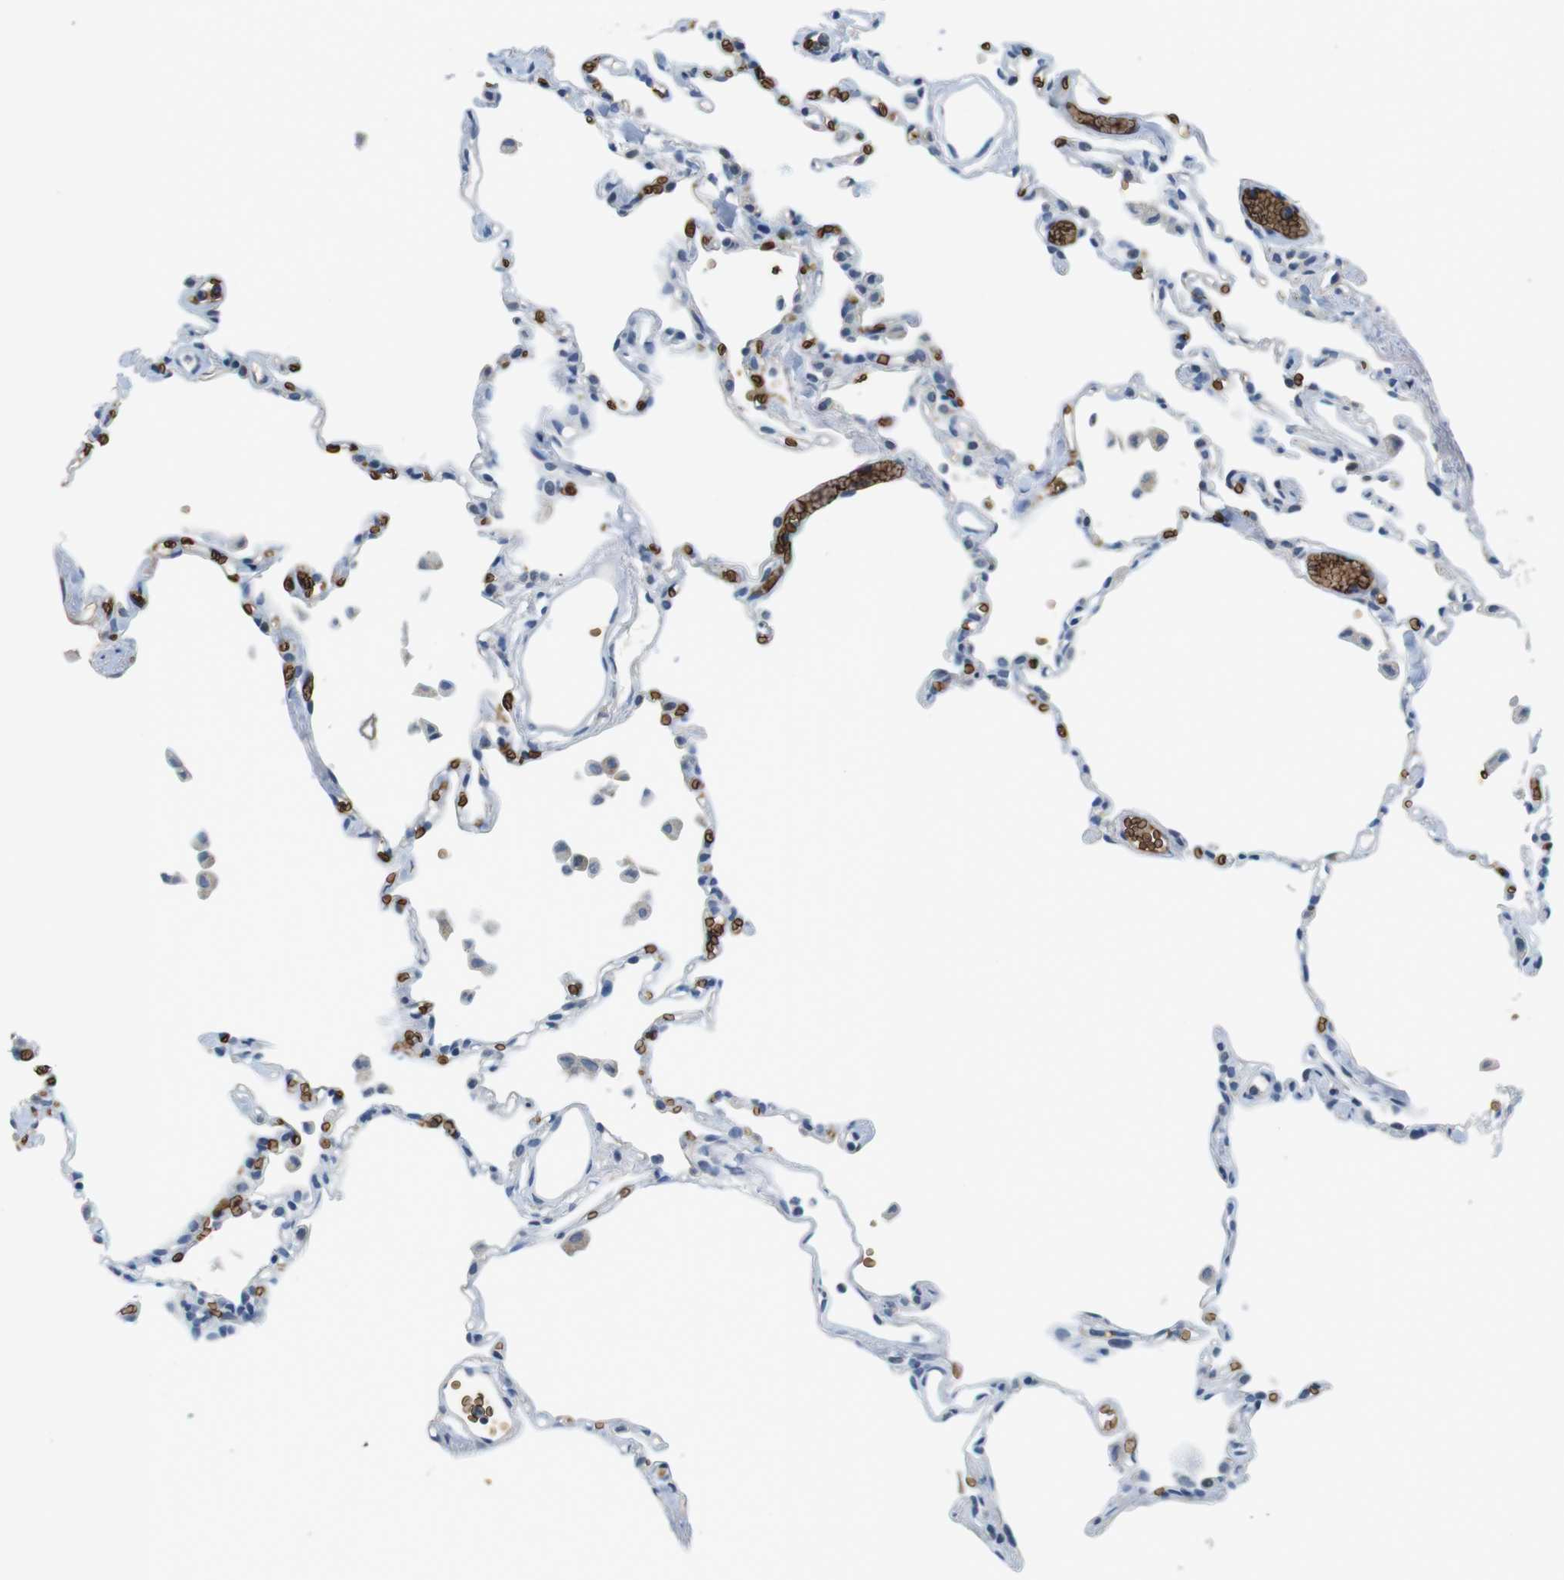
{"staining": {"intensity": "negative", "quantity": "none", "location": "none"}, "tissue": "lung", "cell_type": "Alveolar cells", "image_type": "normal", "snomed": [{"axis": "morphology", "description": "Normal tissue, NOS"}, {"axis": "topography", "description": "Lung"}], "caption": "Micrograph shows no significant protein expression in alveolar cells of benign lung. The staining is performed using DAB (3,3'-diaminobenzidine) brown chromogen with nuclei counter-stained in using hematoxylin.", "gene": "SLC4A1", "patient": {"sex": "female", "age": 49}}